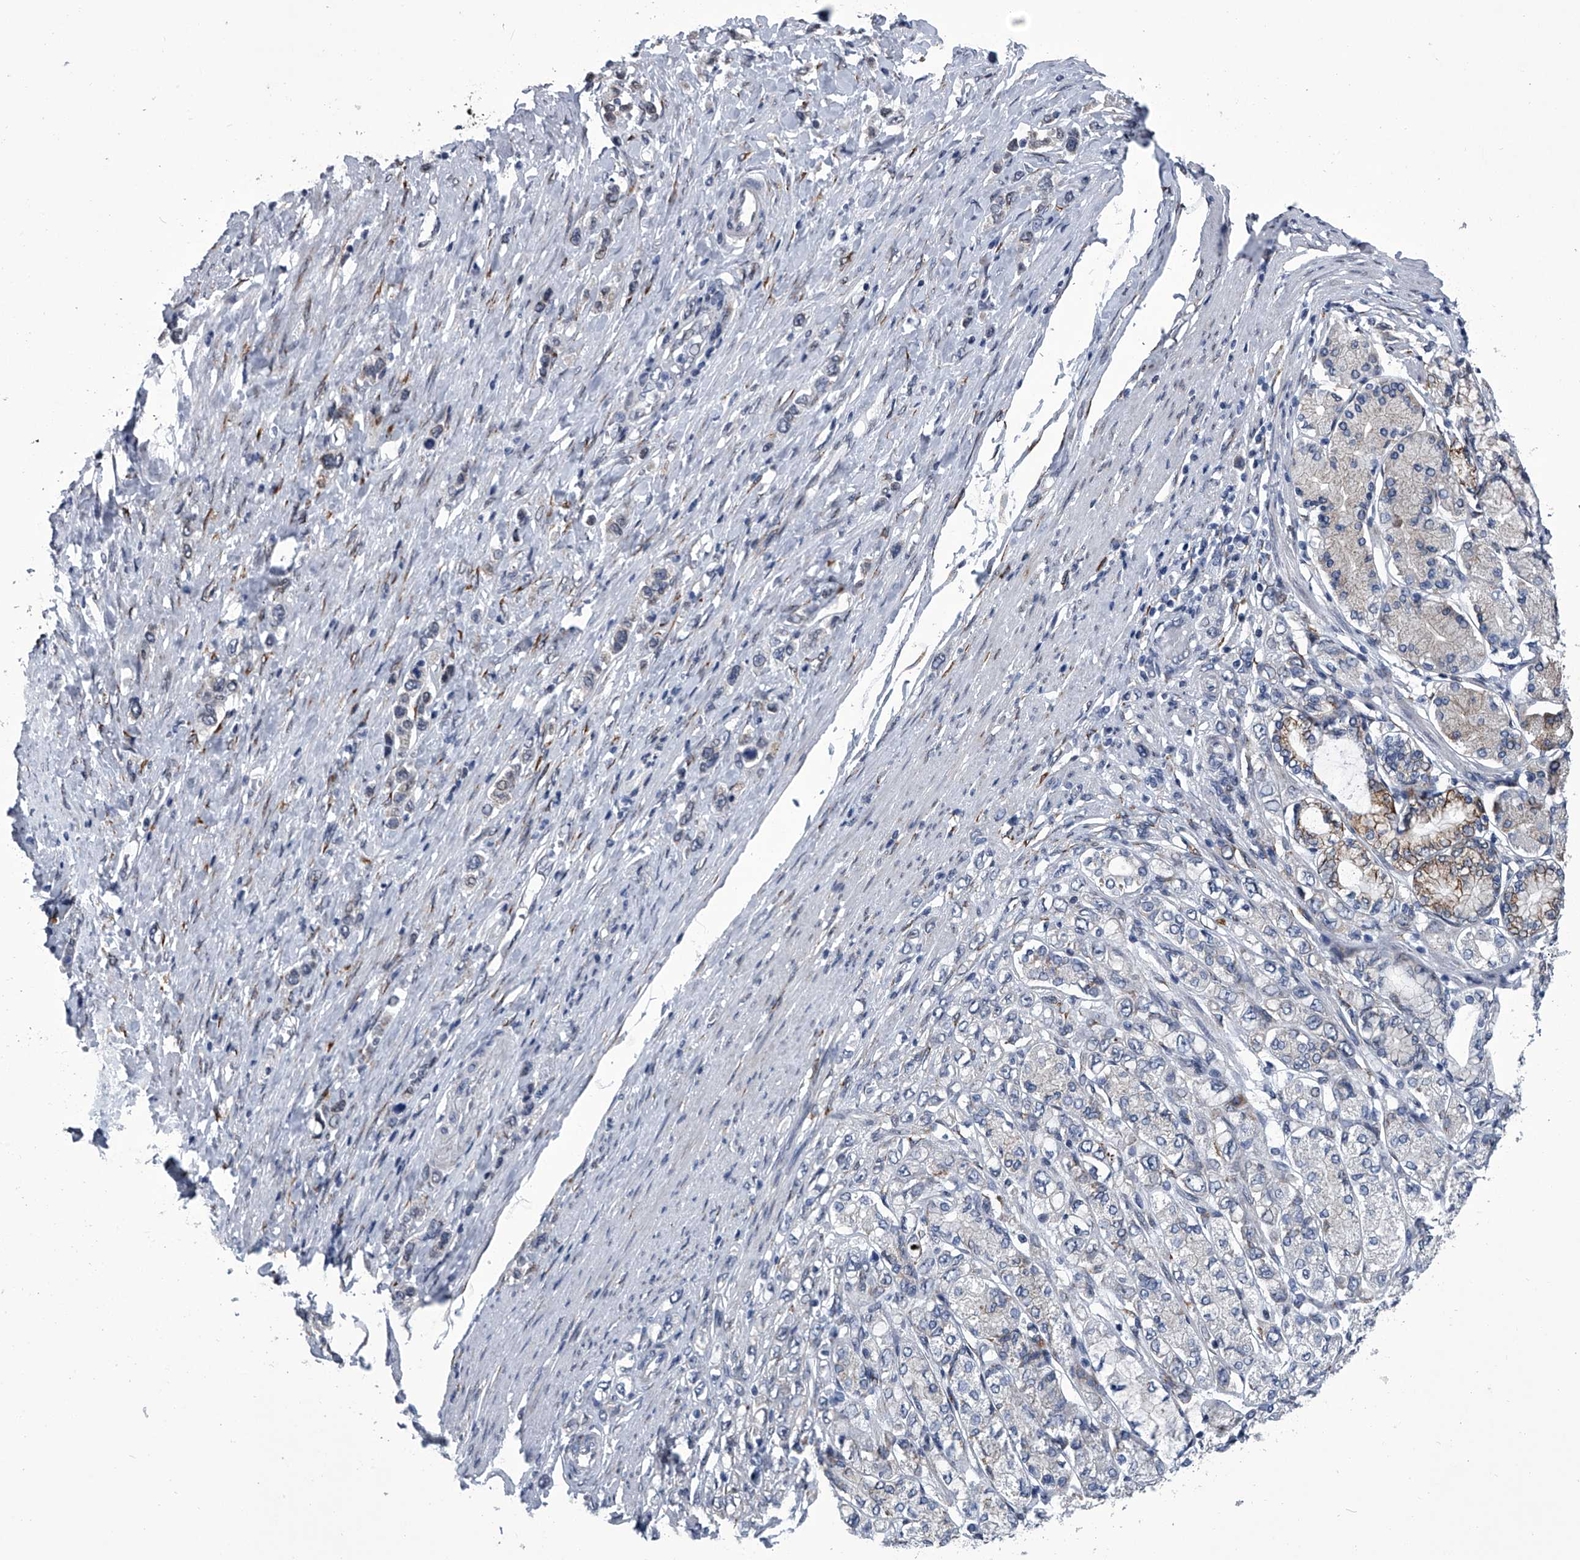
{"staining": {"intensity": "negative", "quantity": "none", "location": "none"}, "tissue": "stomach cancer", "cell_type": "Tumor cells", "image_type": "cancer", "snomed": [{"axis": "morphology", "description": "Adenocarcinoma, NOS"}, {"axis": "topography", "description": "Stomach"}], "caption": "The immunohistochemistry (IHC) image has no significant expression in tumor cells of stomach cancer tissue.", "gene": "PPP2R5D", "patient": {"sex": "female", "age": 65}}